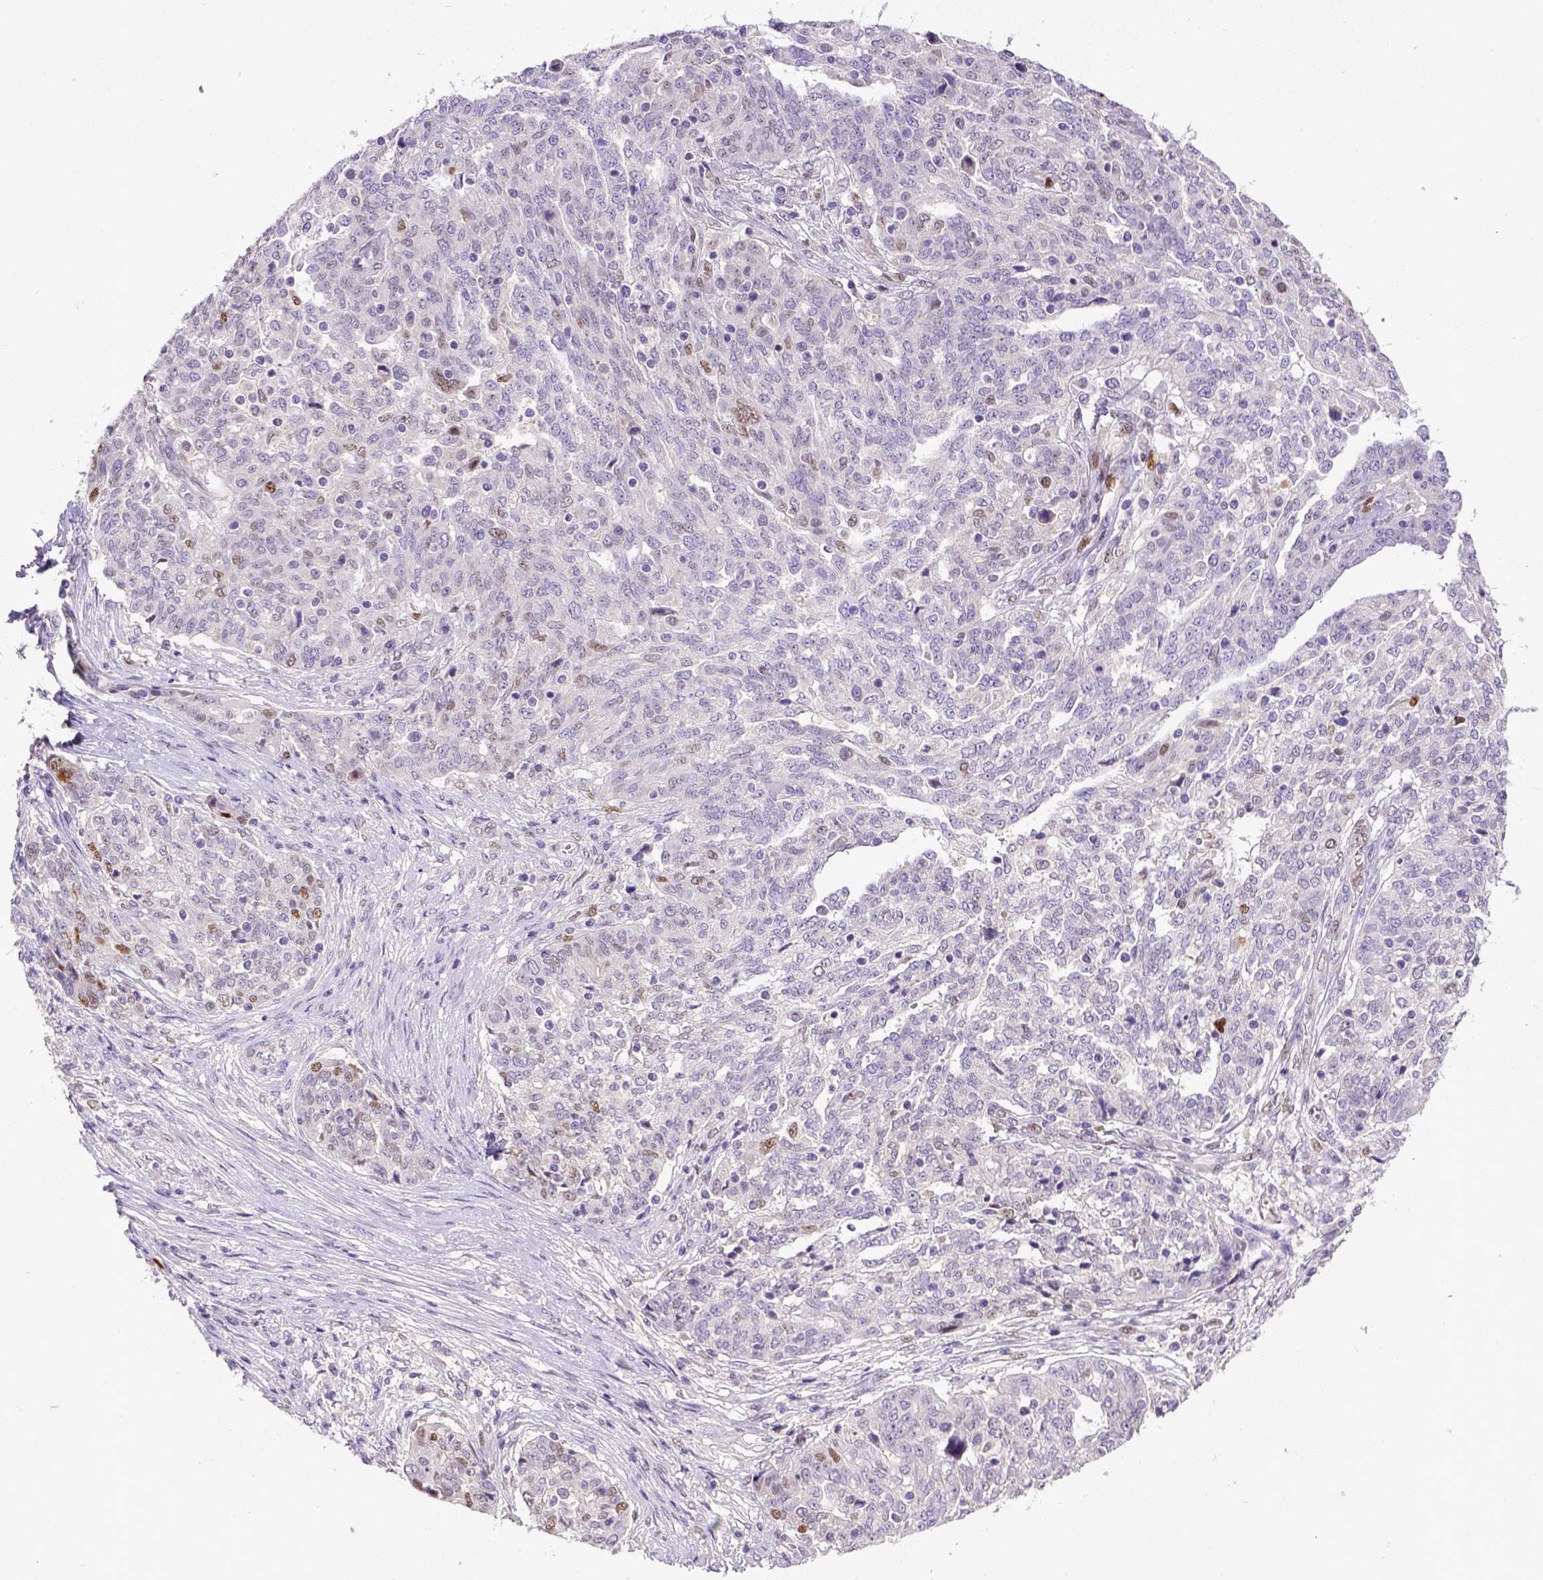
{"staining": {"intensity": "moderate", "quantity": "<25%", "location": "nuclear"}, "tissue": "ovarian cancer", "cell_type": "Tumor cells", "image_type": "cancer", "snomed": [{"axis": "morphology", "description": "Cystadenocarcinoma, serous, NOS"}, {"axis": "topography", "description": "Ovary"}], "caption": "Brown immunohistochemical staining in ovarian cancer (serous cystadenocarcinoma) reveals moderate nuclear expression in approximately <25% of tumor cells.", "gene": "CDKN1A", "patient": {"sex": "female", "age": 67}}